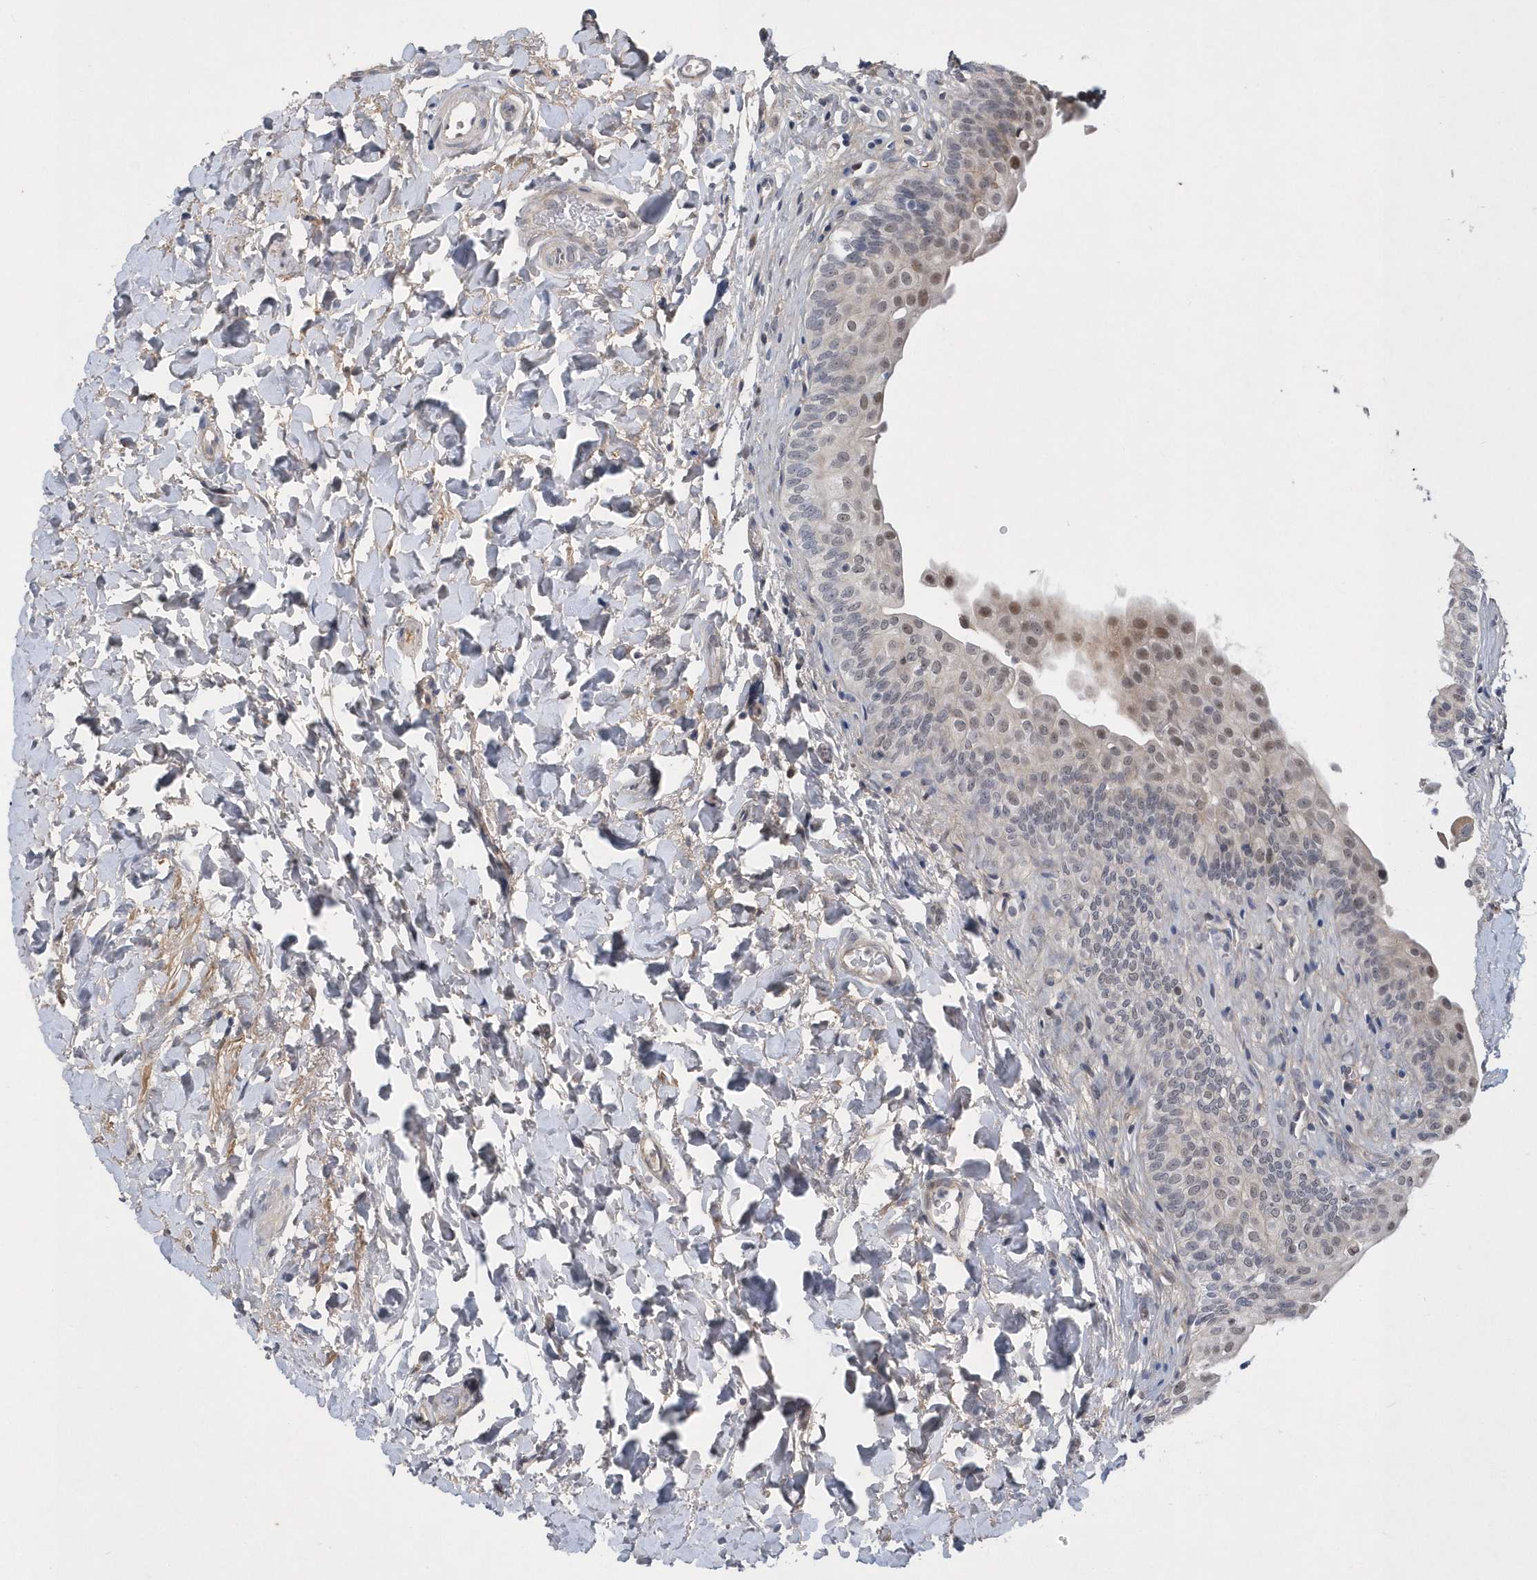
{"staining": {"intensity": "strong", "quantity": "<25%", "location": "nuclear"}, "tissue": "urinary bladder", "cell_type": "Urothelial cells", "image_type": "normal", "snomed": [{"axis": "morphology", "description": "Normal tissue, NOS"}, {"axis": "topography", "description": "Urinary bladder"}], "caption": "Urothelial cells exhibit medium levels of strong nuclear positivity in approximately <25% of cells in normal human urinary bladder. (Stains: DAB (3,3'-diaminobenzidine) in brown, nuclei in blue, Microscopy: brightfield microscopy at high magnification).", "gene": "FAM217A", "patient": {"sex": "male", "age": 83}}